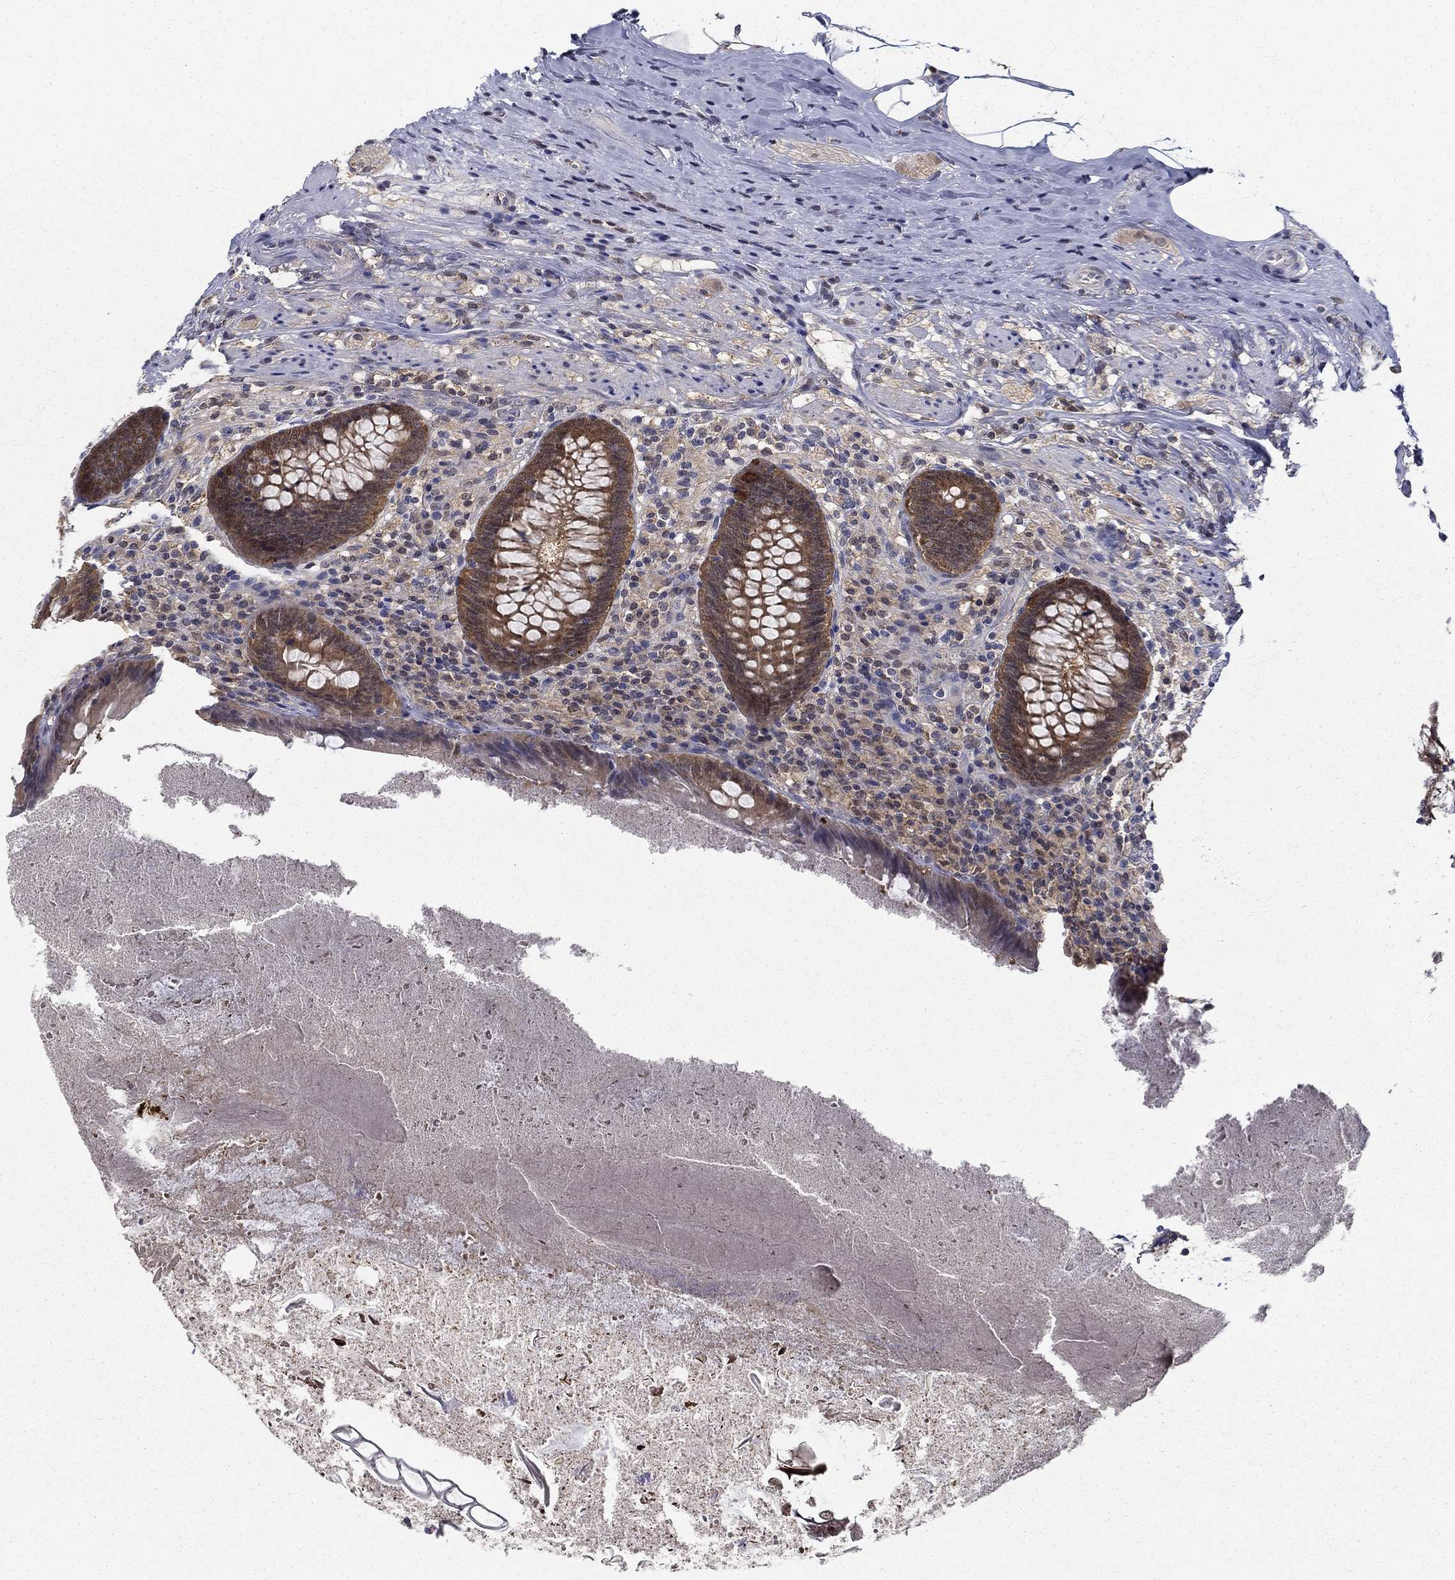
{"staining": {"intensity": "moderate", "quantity": ">75%", "location": "cytoplasmic/membranous,nuclear"}, "tissue": "appendix", "cell_type": "Glandular cells", "image_type": "normal", "snomed": [{"axis": "morphology", "description": "Normal tissue, NOS"}, {"axis": "topography", "description": "Appendix"}], "caption": "IHC of unremarkable human appendix exhibits medium levels of moderate cytoplasmic/membranous,nuclear staining in about >75% of glandular cells.", "gene": "NIT2", "patient": {"sex": "male", "age": 47}}